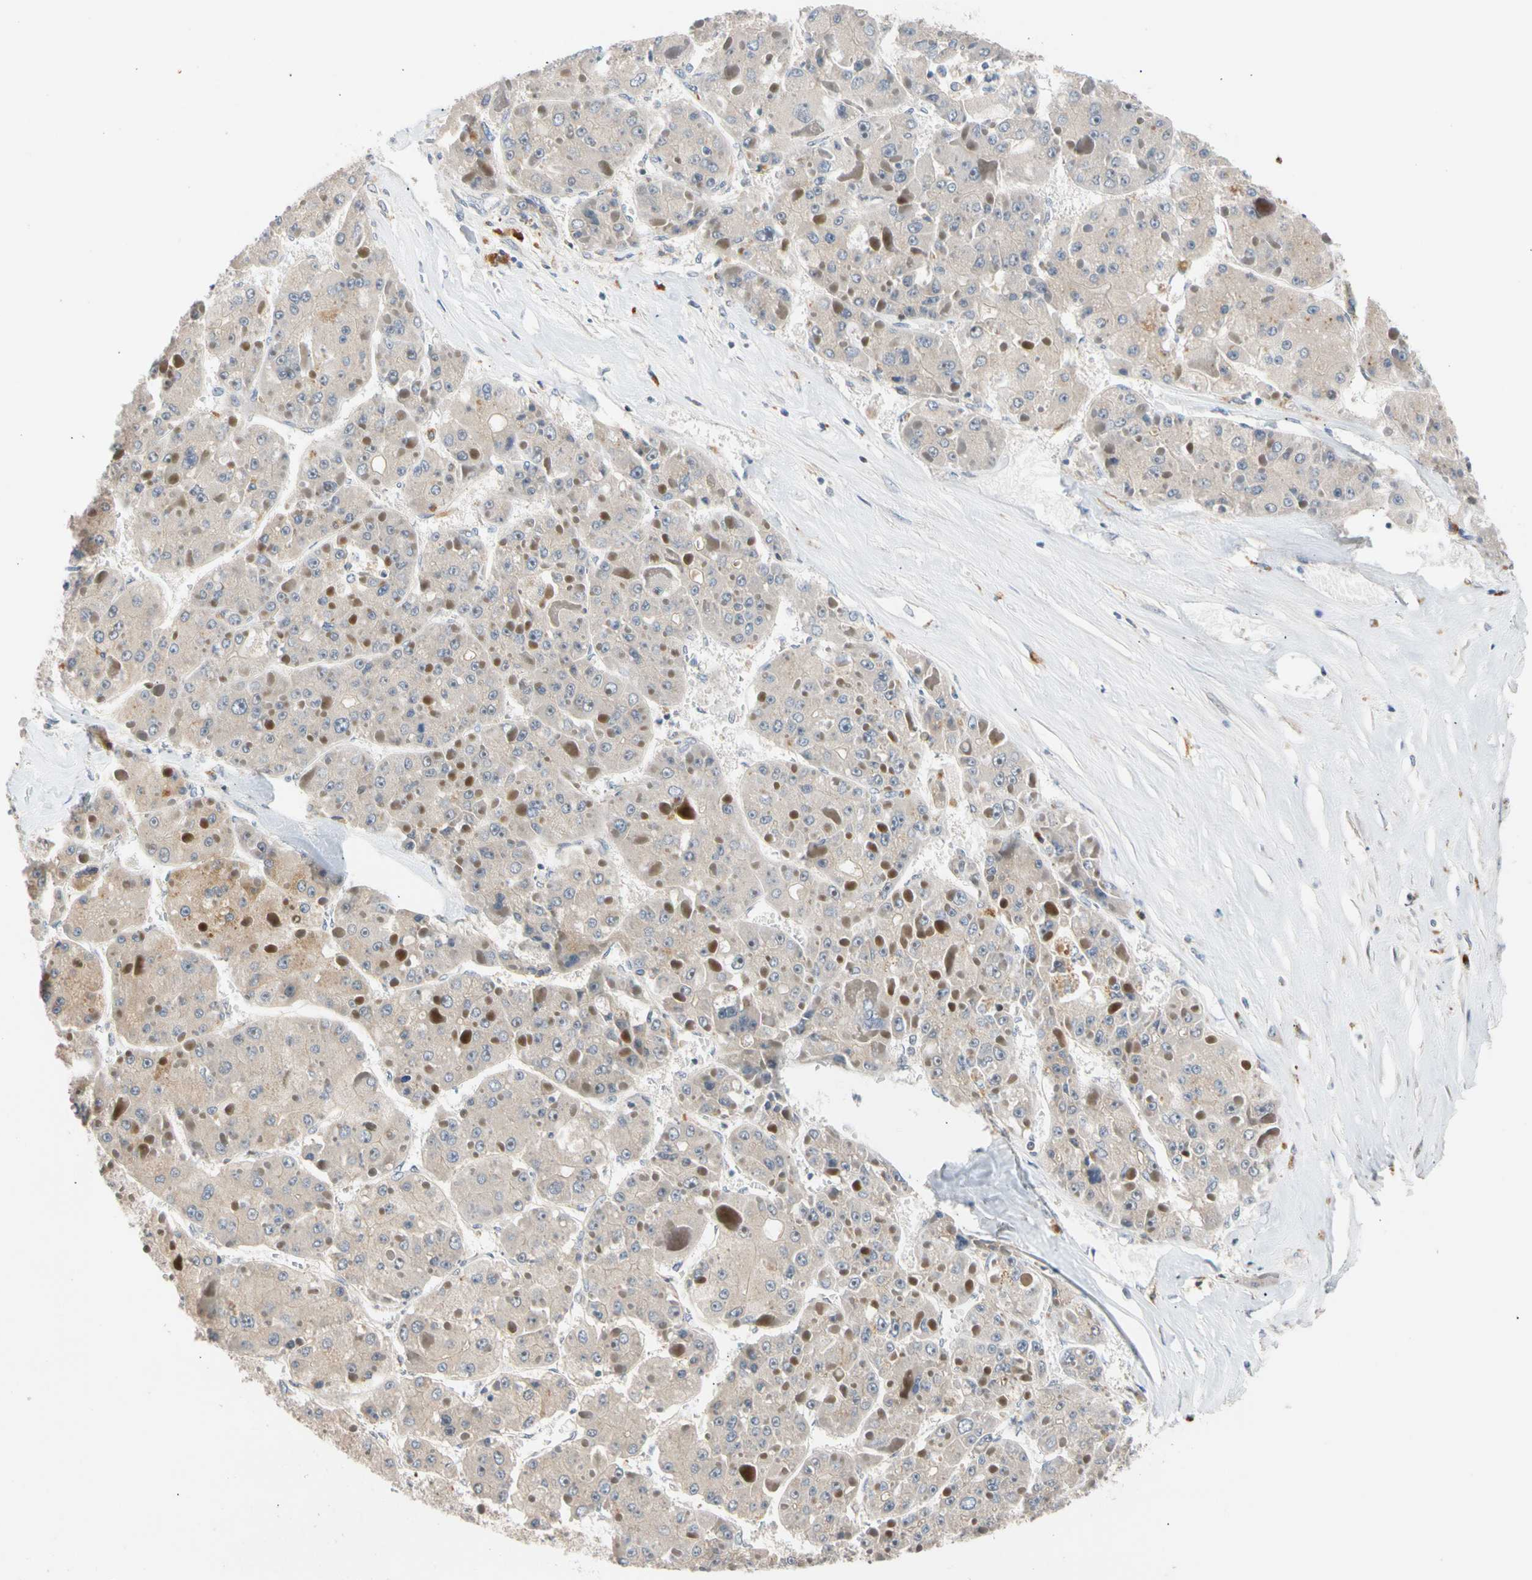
{"staining": {"intensity": "negative", "quantity": "none", "location": "none"}, "tissue": "liver cancer", "cell_type": "Tumor cells", "image_type": "cancer", "snomed": [{"axis": "morphology", "description": "Carcinoma, Hepatocellular, NOS"}, {"axis": "topography", "description": "Liver"}], "caption": "Immunohistochemical staining of human liver hepatocellular carcinoma reveals no significant staining in tumor cells. Brightfield microscopy of immunohistochemistry (IHC) stained with DAB (brown) and hematoxylin (blue), captured at high magnification.", "gene": "CNST", "patient": {"sex": "female", "age": 73}}